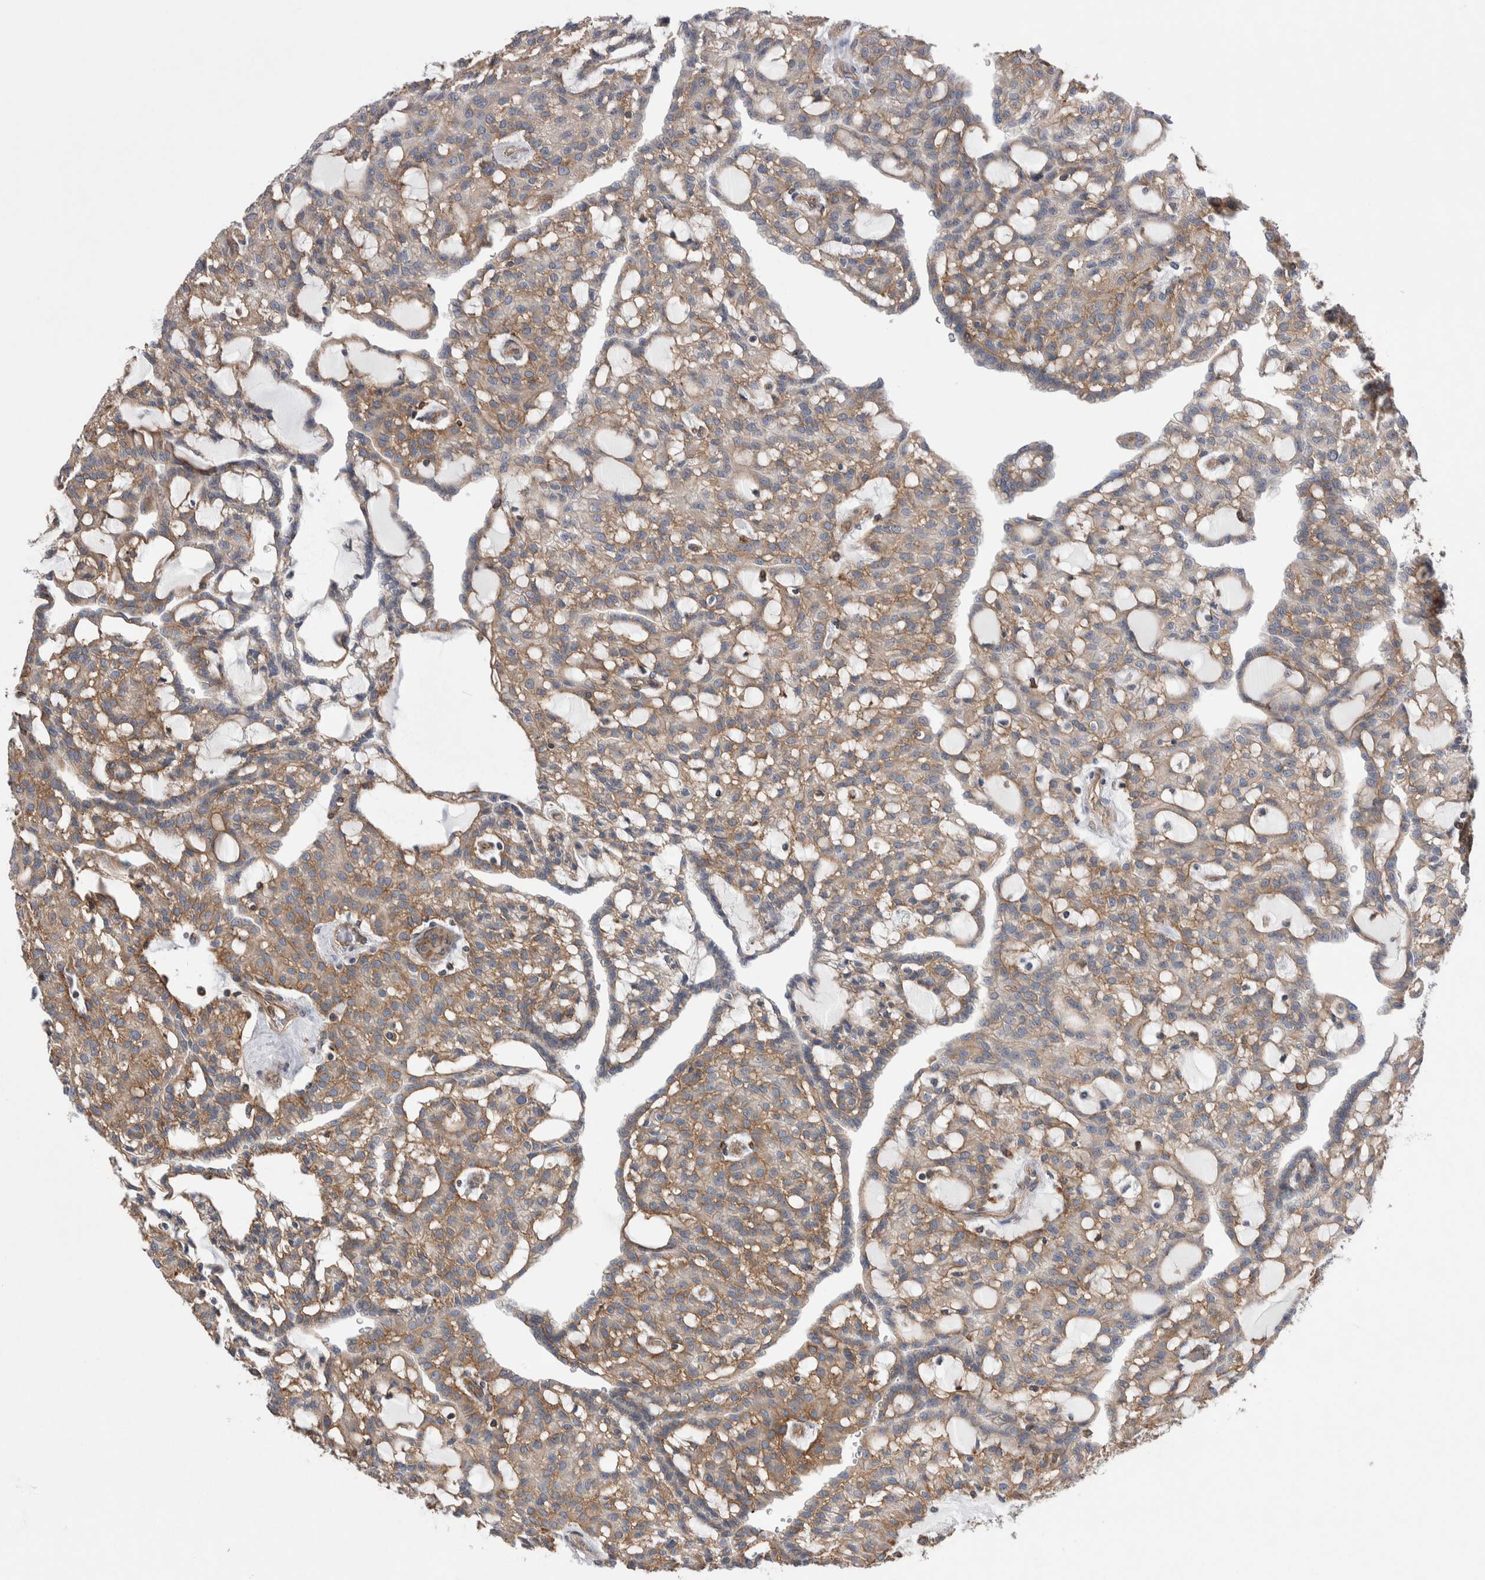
{"staining": {"intensity": "moderate", "quantity": "25%-75%", "location": "cytoplasmic/membranous"}, "tissue": "renal cancer", "cell_type": "Tumor cells", "image_type": "cancer", "snomed": [{"axis": "morphology", "description": "Adenocarcinoma, NOS"}, {"axis": "topography", "description": "Kidney"}], "caption": "A brown stain shows moderate cytoplasmic/membranous staining of a protein in renal cancer tumor cells.", "gene": "KIF12", "patient": {"sex": "male", "age": 63}}